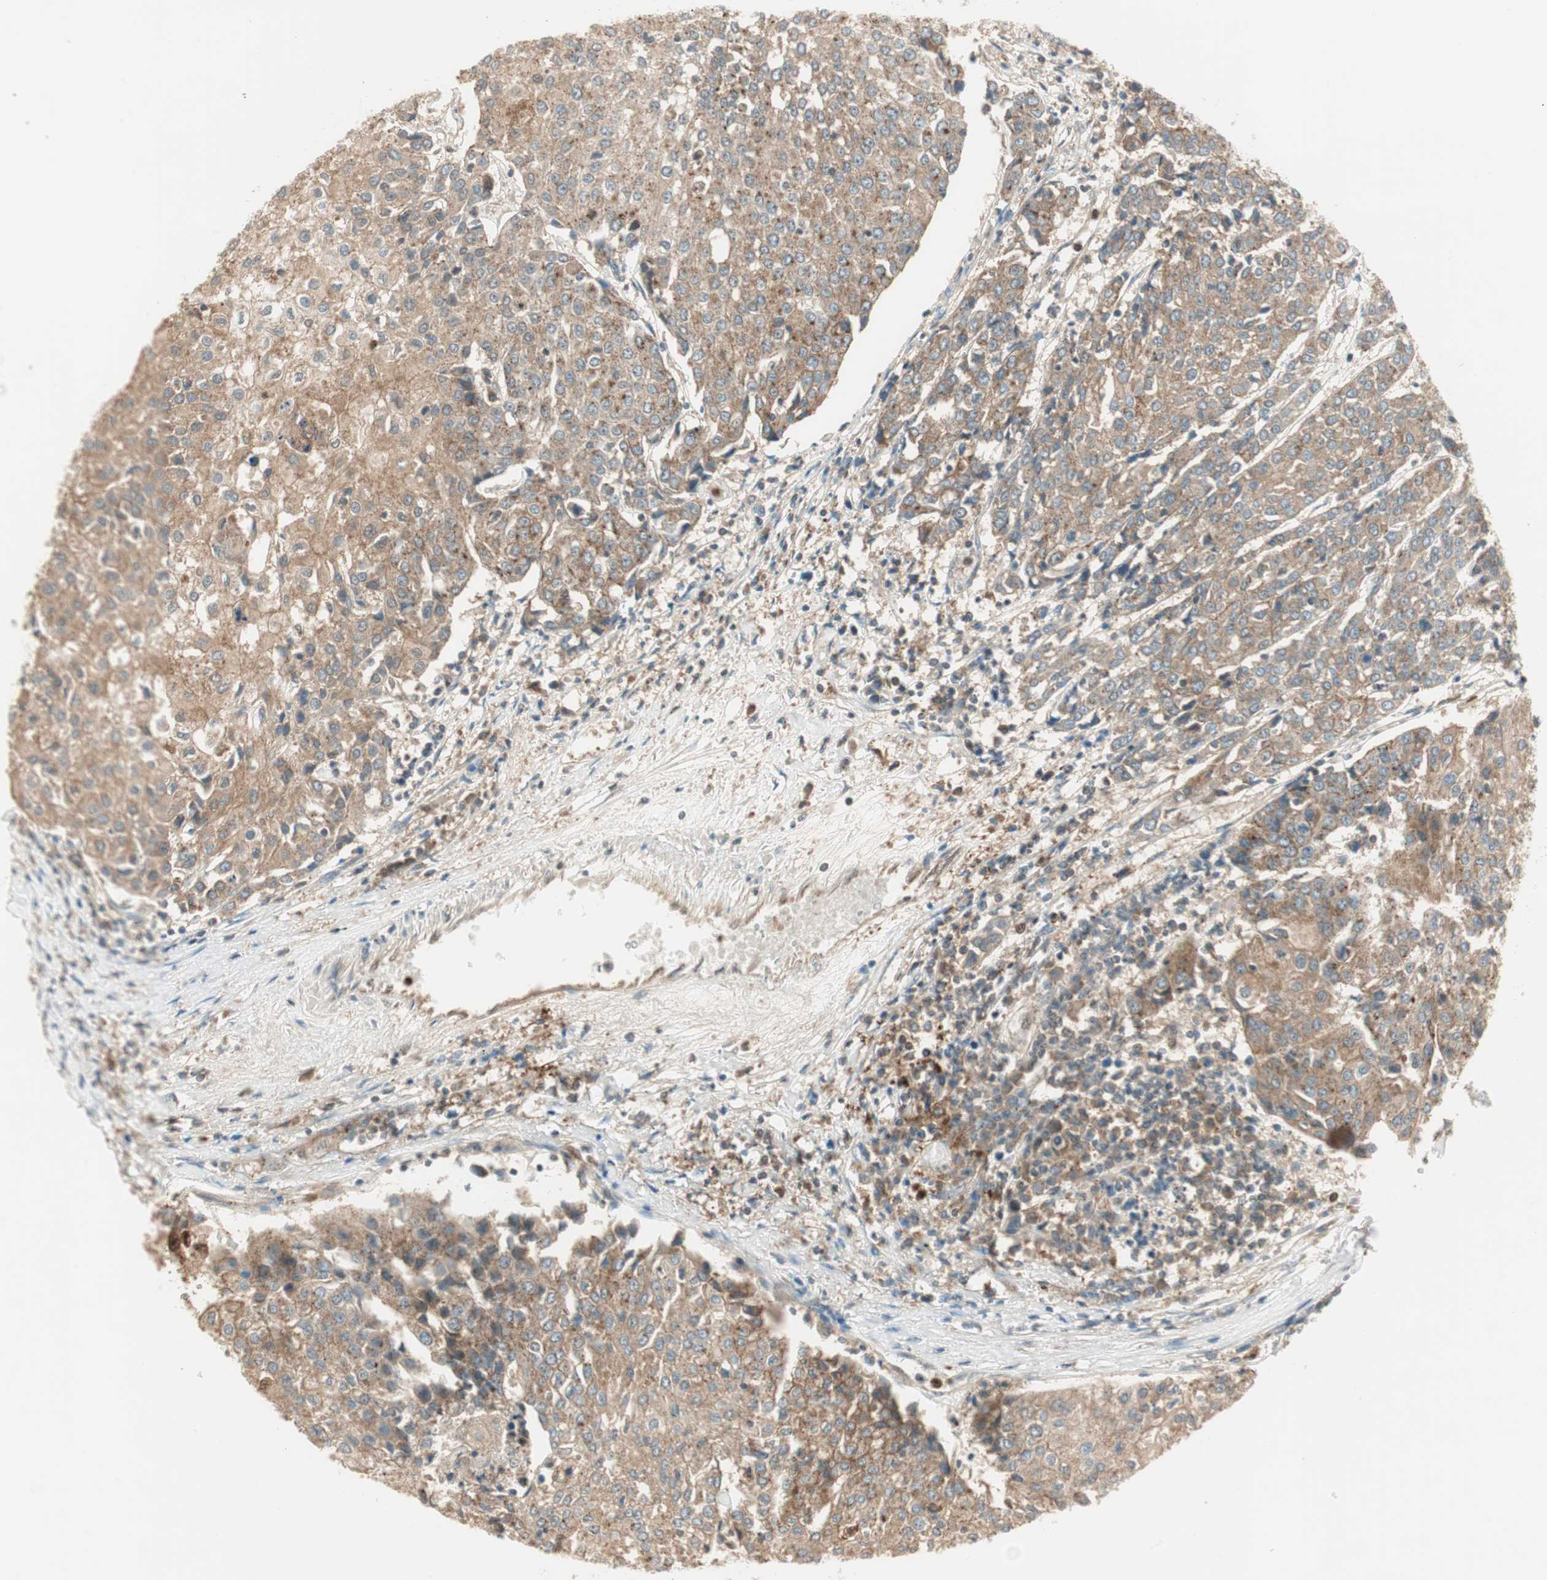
{"staining": {"intensity": "moderate", "quantity": ">75%", "location": "cytoplasmic/membranous"}, "tissue": "urothelial cancer", "cell_type": "Tumor cells", "image_type": "cancer", "snomed": [{"axis": "morphology", "description": "Urothelial carcinoma, High grade"}, {"axis": "topography", "description": "Urinary bladder"}], "caption": "Human urothelial carcinoma (high-grade) stained with a protein marker reveals moderate staining in tumor cells.", "gene": "LTA4H", "patient": {"sex": "female", "age": 85}}